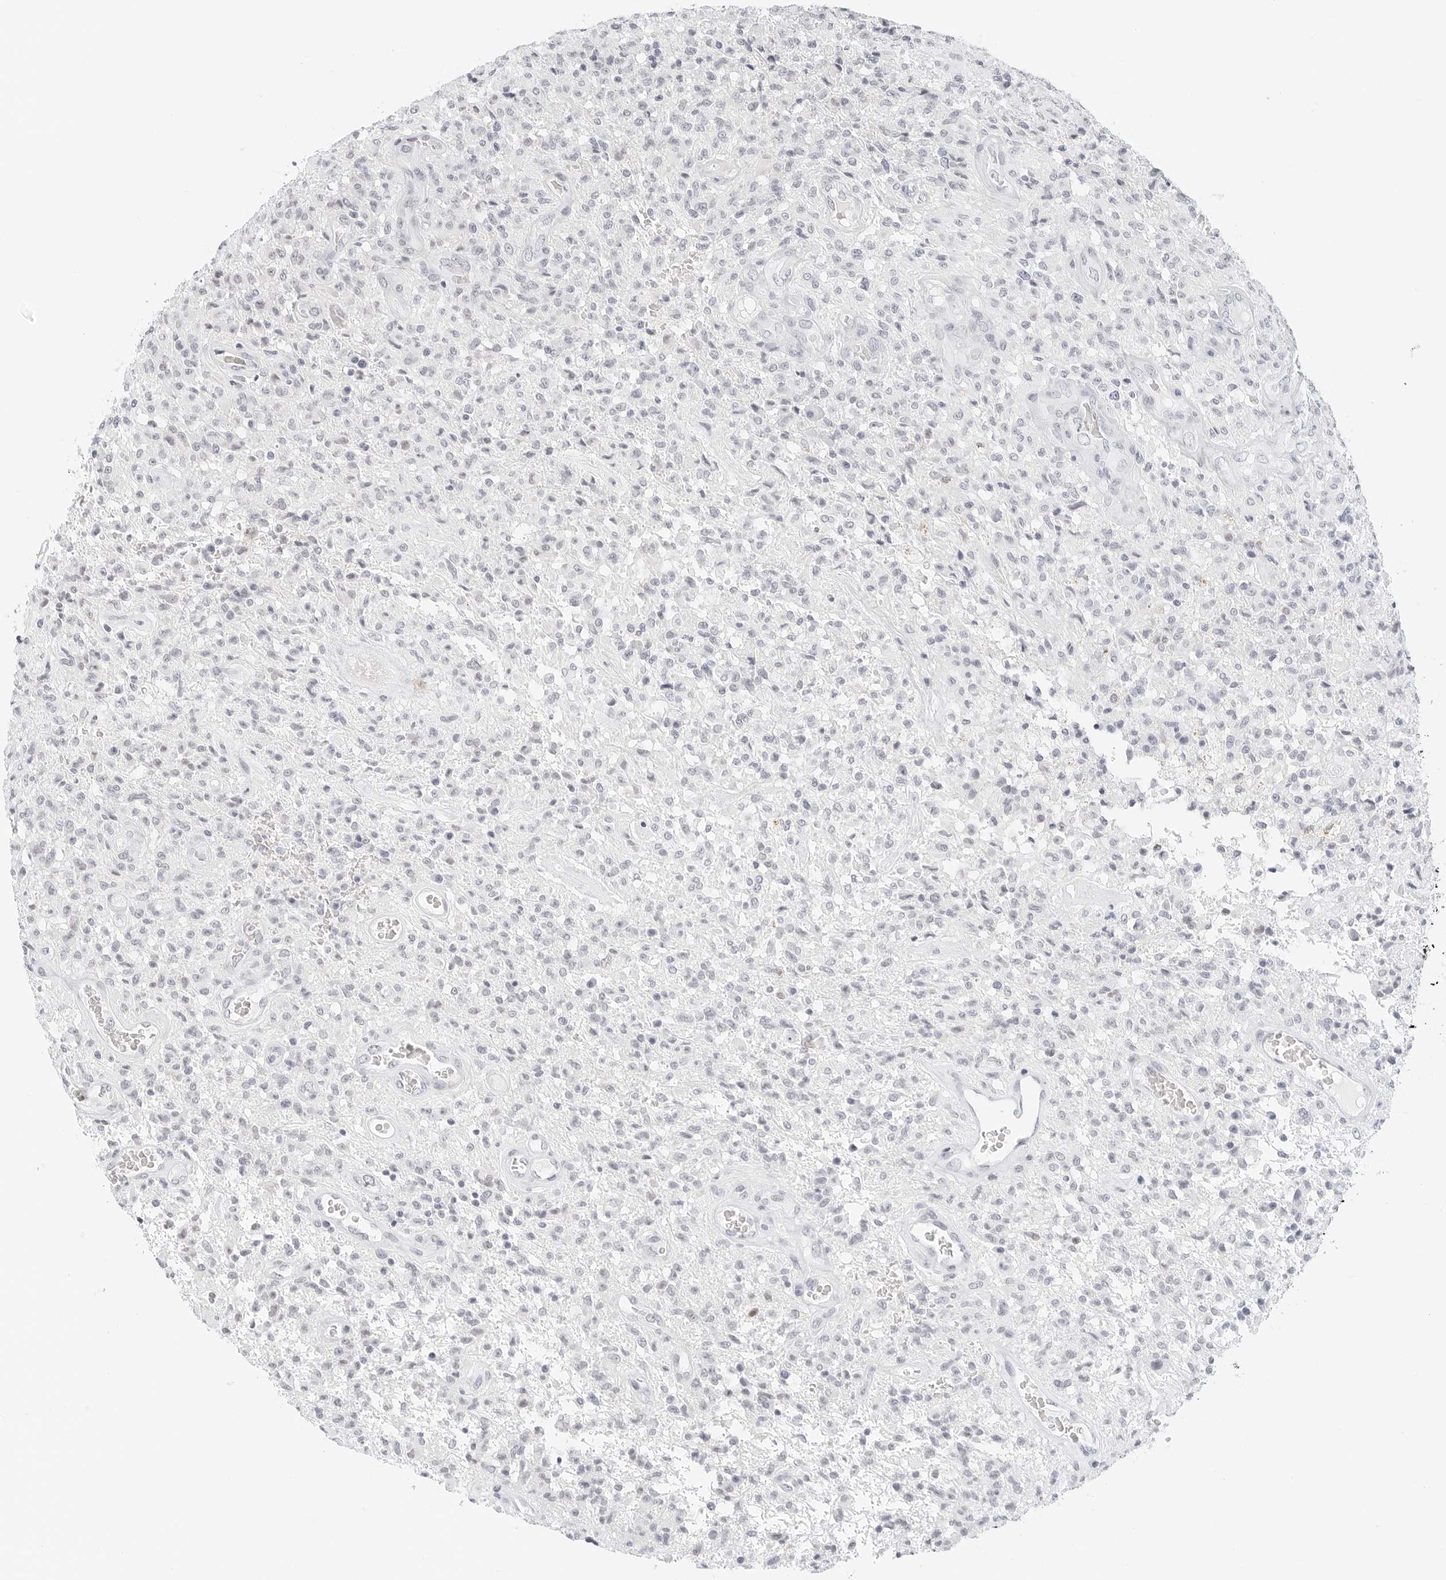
{"staining": {"intensity": "negative", "quantity": "none", "location": "none"}, "tissue": "glioma", "cell_type": "Tumor cells", "image_type": "cancer", "snomed": [{"axis": "morphology", "description": "Glioma, malignant, High grade"}, {"axis": "topography", "description": "Brain"}], "caption": "Immunohistochemical staining of glioma demonstrates no significant expression in tumor cells.", "gene": "CD22", "patient": {"sex": "female", "age": 57}}